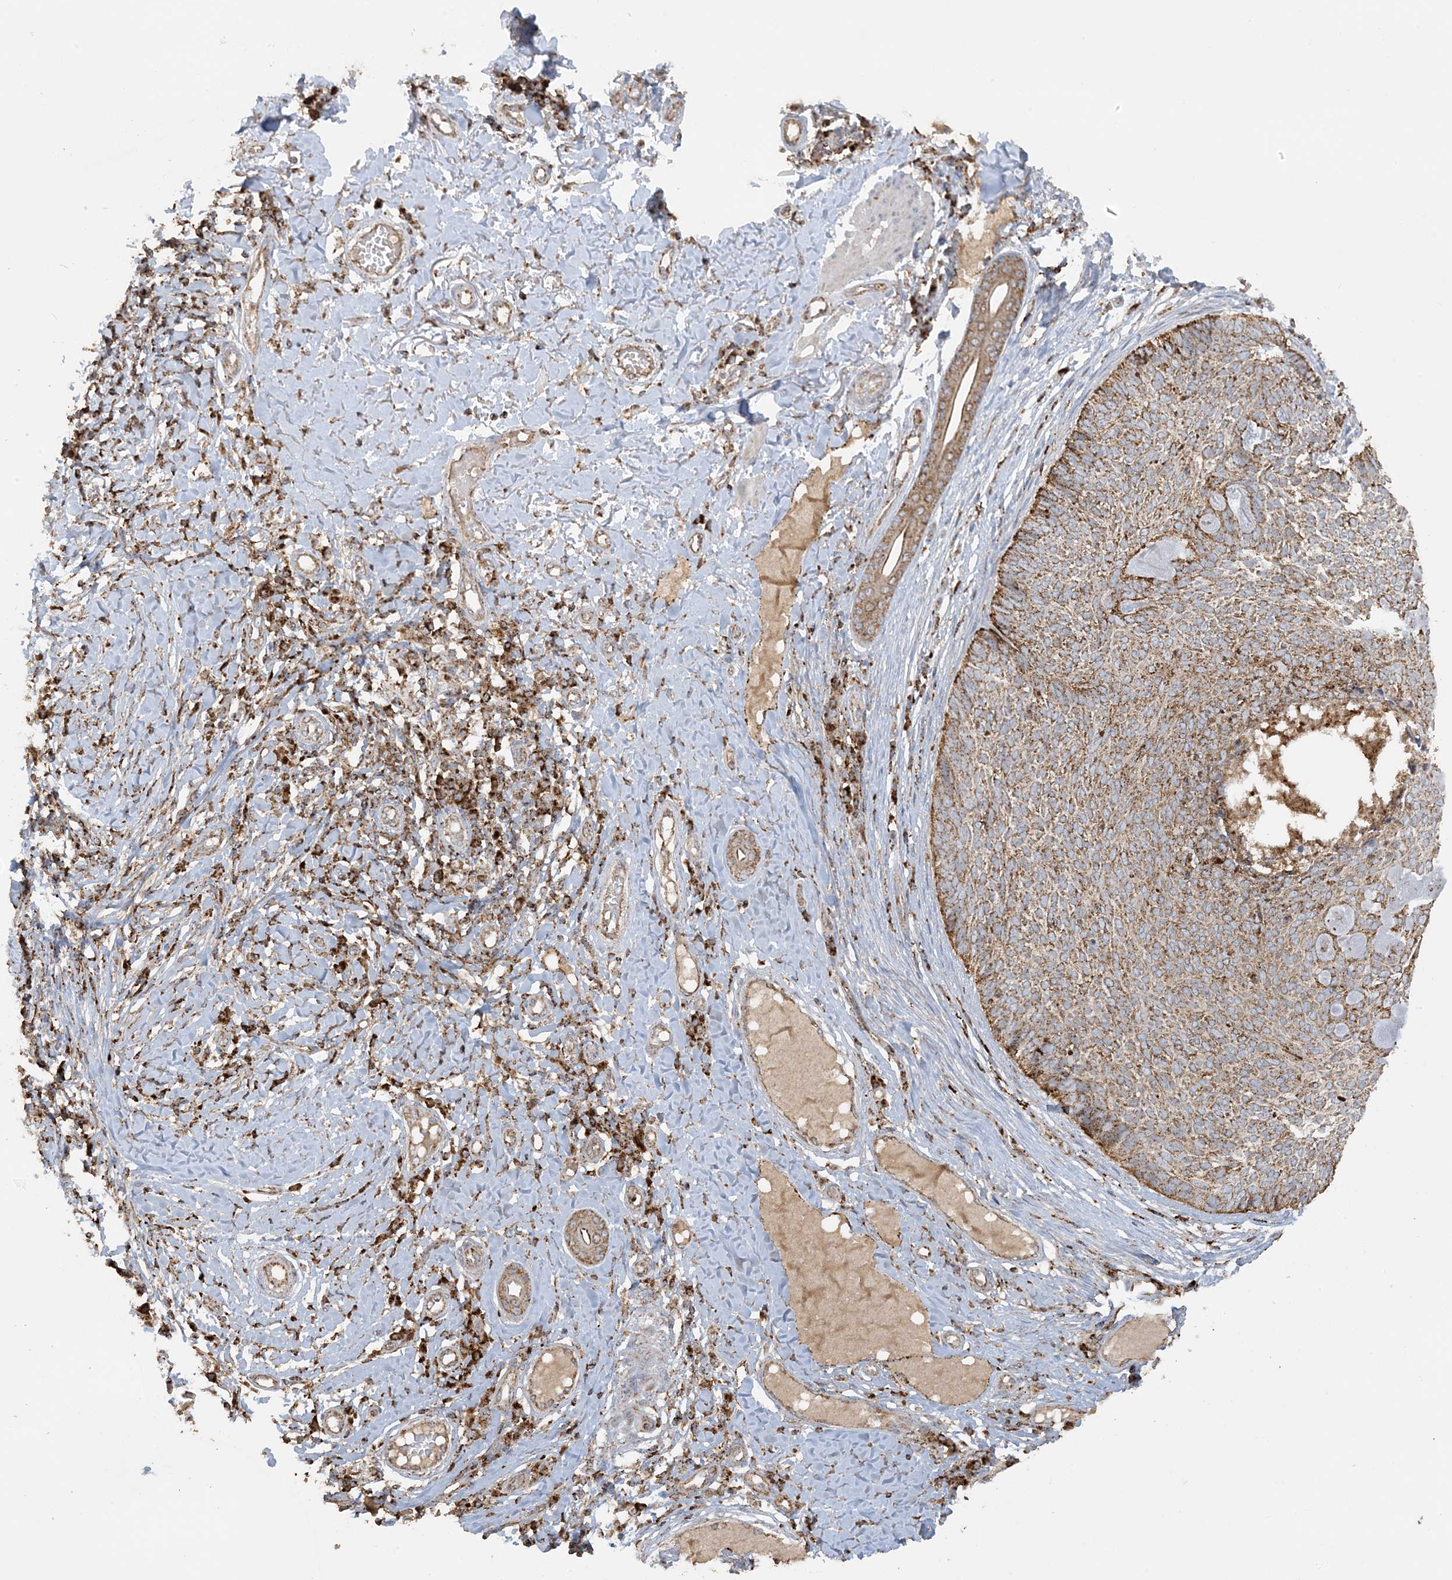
{"staining": {"intensity": "moderate", "quantity": ">75%", "location": "cytoplasmic/membranous"}, "tissue": "skin cancer", "cell_type": "Tumor cells", "image_type": "cancer", "snomed": [{"axis": "morphology", "description": "Normal tissue, NOS"}, {"axis": "morphology", "description": "Basal cell carcinoma"}, {"axis": "topography", "description": "Skin"}], "caption": "IHC histopathology image of skin cancer stained for a protein (brown), which displays medium levels of moderate cytoplasmic/membranous positivity in approximately >75% of tumor cells.", "gene": "AGA", "patient": {"sex": "male", "age": 50}}